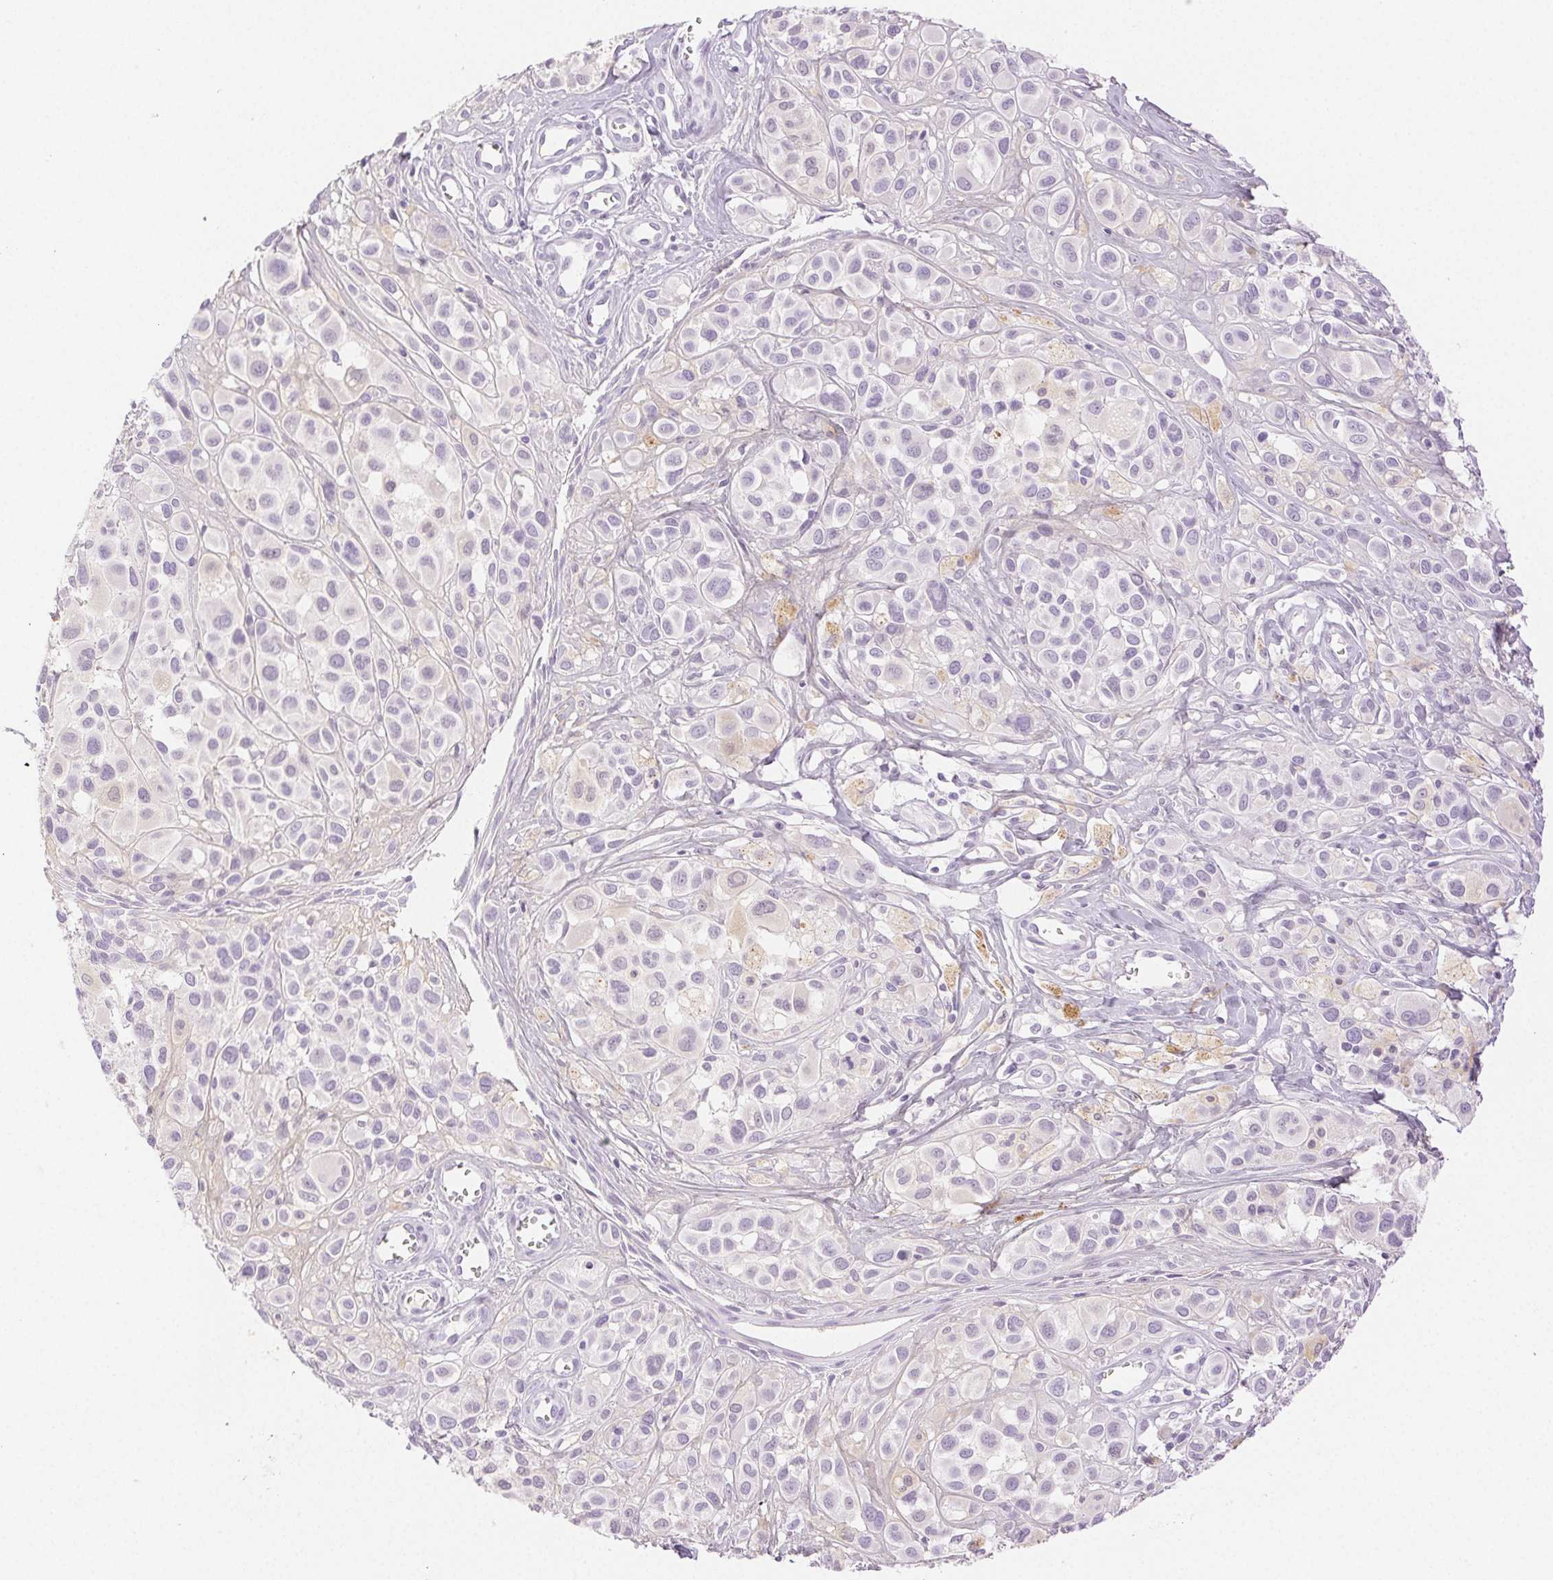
{"staining": {"intensity": "negative", "quantity": "none", "location": "none"}, "tissue": "melanoma", "cell_type": "Tumor cells", "image_type": "cancer", "snomed": [{"axis": "morphology", "description": "Malignant melanoma, NOS"}, {"axis": "topography", "description": "Skin"}], "caption": "High magnification brightfield microscopy of malignant melanoma stained with DAB (3,3'-diaminobenzidine) (brown) and counterstained with hematoxylin (blue): tumor cells show no significant staining.", "gene": "SPACA4", "patient": {"sex": "male", "age": 77}}